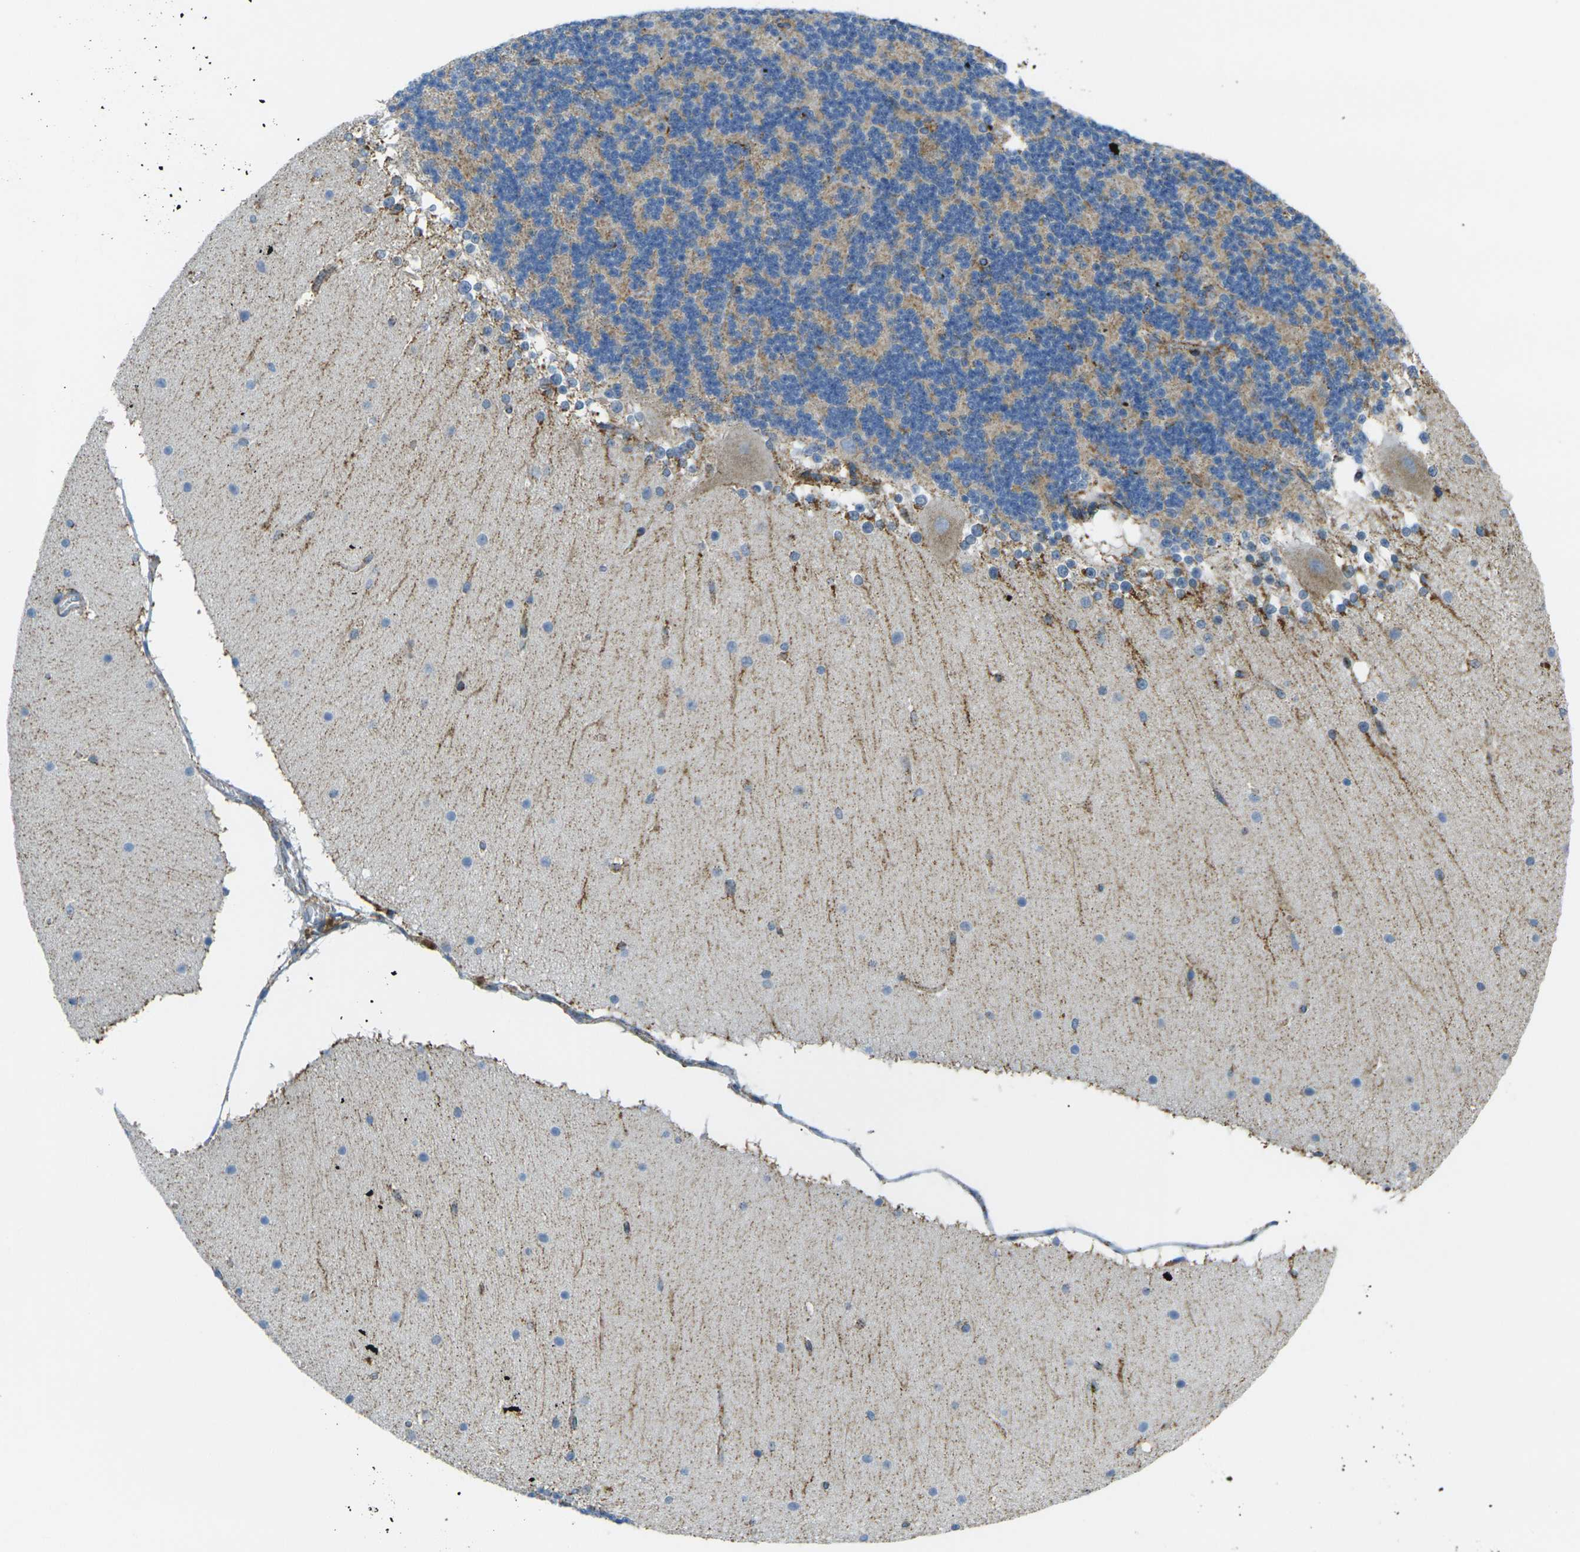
{"staining": {"intensity": "weak", "quantity": "25%-75%", "location": "cytoplasmic/membranous"}, "tissue": "cerebellum", "cell_type": "Cells in granular layer", "image_type": "normal", "snomed": [{"axis": "morphology", "description": "Normal tissue, NOS"}, {"axis": "topography", "description": "Cerebellum"}], "caption": "Unremarkable cerebellum exhibits weak cytoplasmic/membranous positivity in about 25%-75% of cells in granular layer, visualized by immunohistochemistry. (DAB IHC, brown staining for protein, blue staining for nuclei).", "gene": "CYB5R1", "patient": {"sex": "female", "age": 19}}